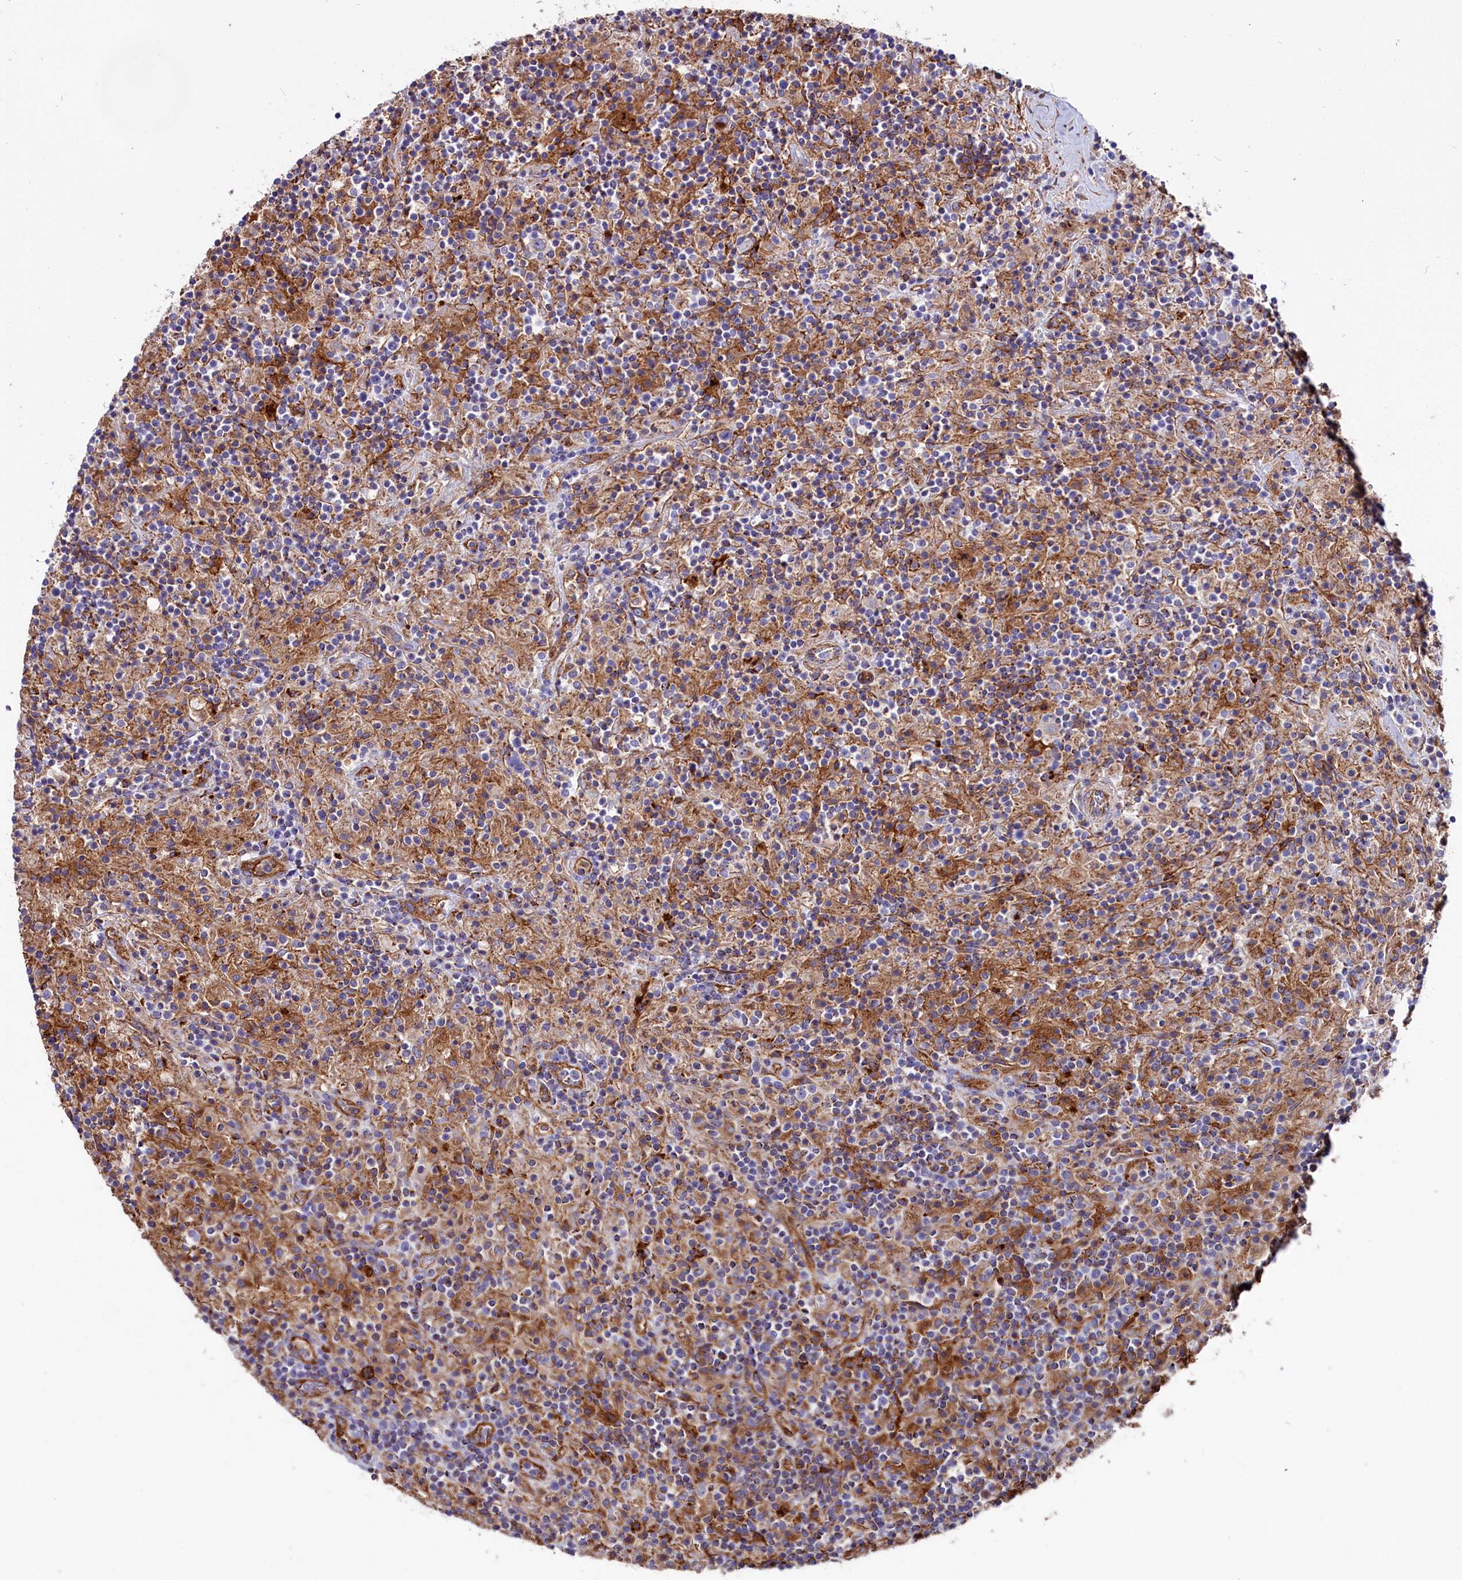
{"staining": {"intensity": "negative", "quantity": "none", "location": "none"}, "tissue": "lymphoma", "cell_type": "Tumor cells", "image_type": "cancer", "snomed": [{"axis": "morphology", "description": "Hodgkin's disease, NOS"}, {"axis": "topography", "description": "Lymph node"}], "caption": "High magnification brightfield microscopy of Hodgkin's disease stained with DAB (3,3'-diaminobenzidine) (brown) and counterstained with hematoxylin (blue): tumor cells show no significant positivity. (DAB (3,3'-diaminobenzidine) immunohistochemistry (IHC) with hematoxylin counter stain).", "gene": "IL20RA", "patient": {"sex": "male", "age": 70}}